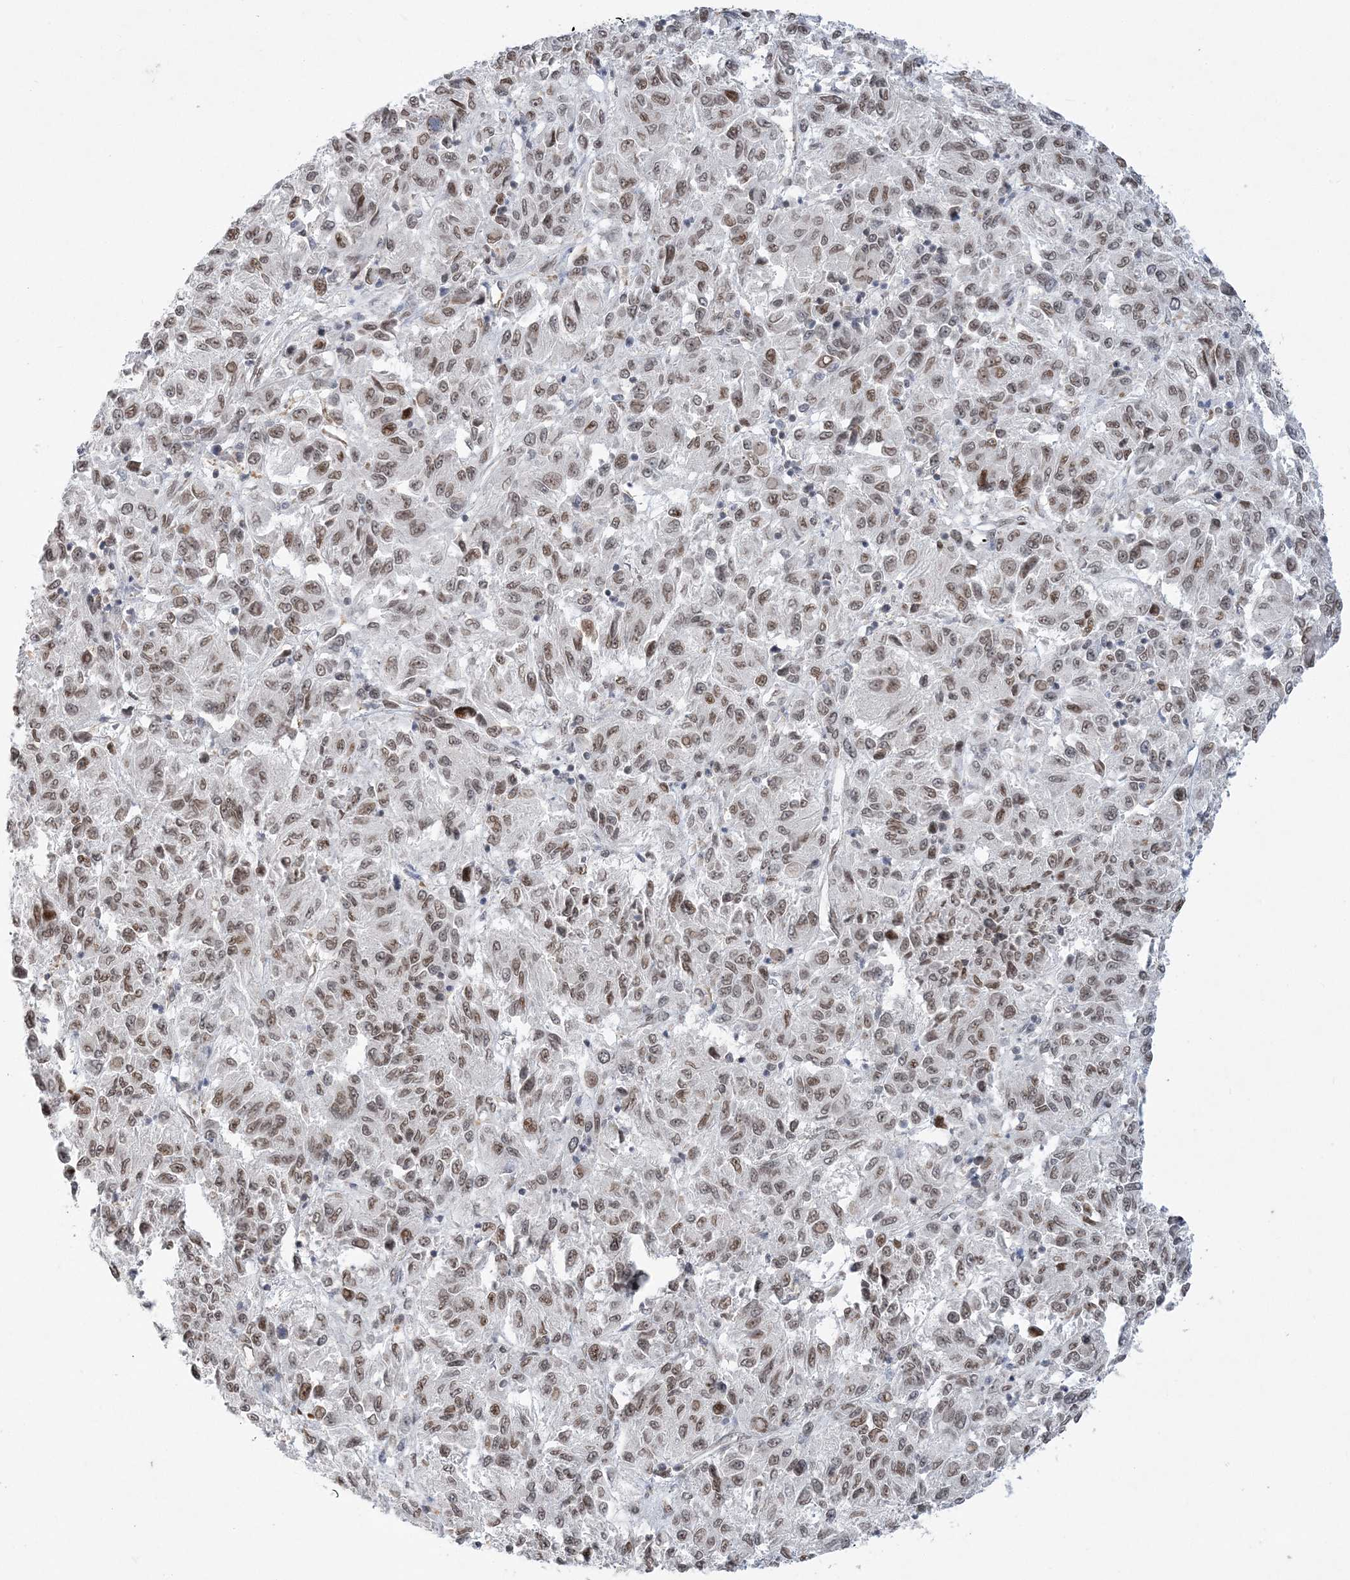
{"staining": {"intensity": "moderate", "quantity": "25%-75%", "location": "nuclear"}, "tissue": "melanoma", "cell_type": "Tumor cells", "image_type": "cancer", "snomed": [{"axis": "morphology", "description": "Malignant melanoma, Metastatic site"}, {"axis": "topography", "description": "Lung"}], "caption": "Melanoma stained with a brown dye reveals moderate nuclear positive staining in approximately 25%-75% of tumor cells.", "gene": "WAC", "patient": {"sex": "male", "age": 64}}